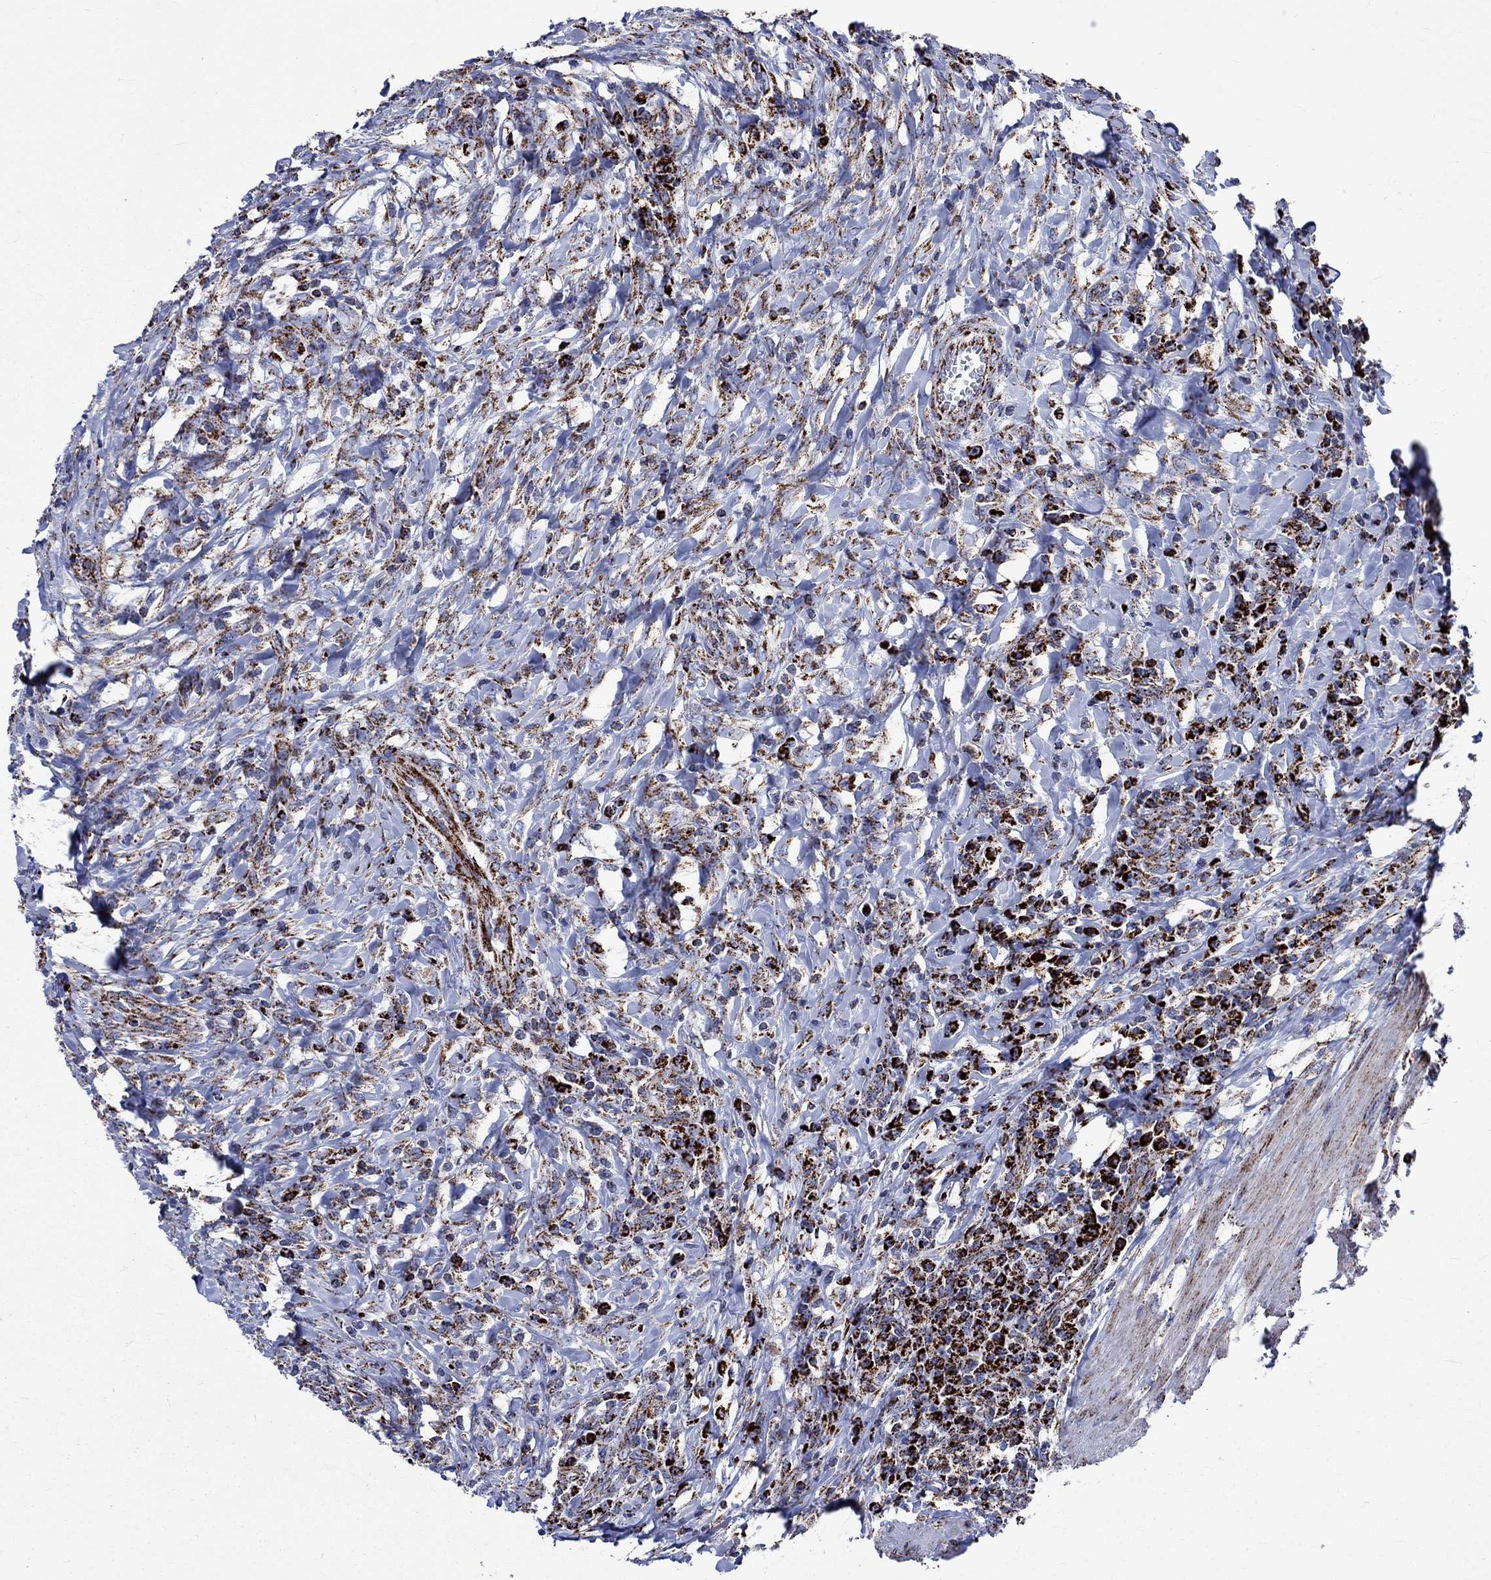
{"staining": {"intensity": "strong", "quantity": ">75%", "location": "cytoplasmic/membranous"}, "tissue": "colorectal cancer", "cell_type": "Tumor cells", "image_type": "cancer", "snomed": [{"axis": "morphology", "description": "Adenocarcinoma, NOS"}, {"axis": "topography", "description": "Colon"}], "caption": "Strong cytoplasmic/membranous staining is appreciated in approximately >75% of tumor cells in adenocarcinoma (colorectal).", "gene": "RCE1", "patient": {"sex": "male", "age": 53}}